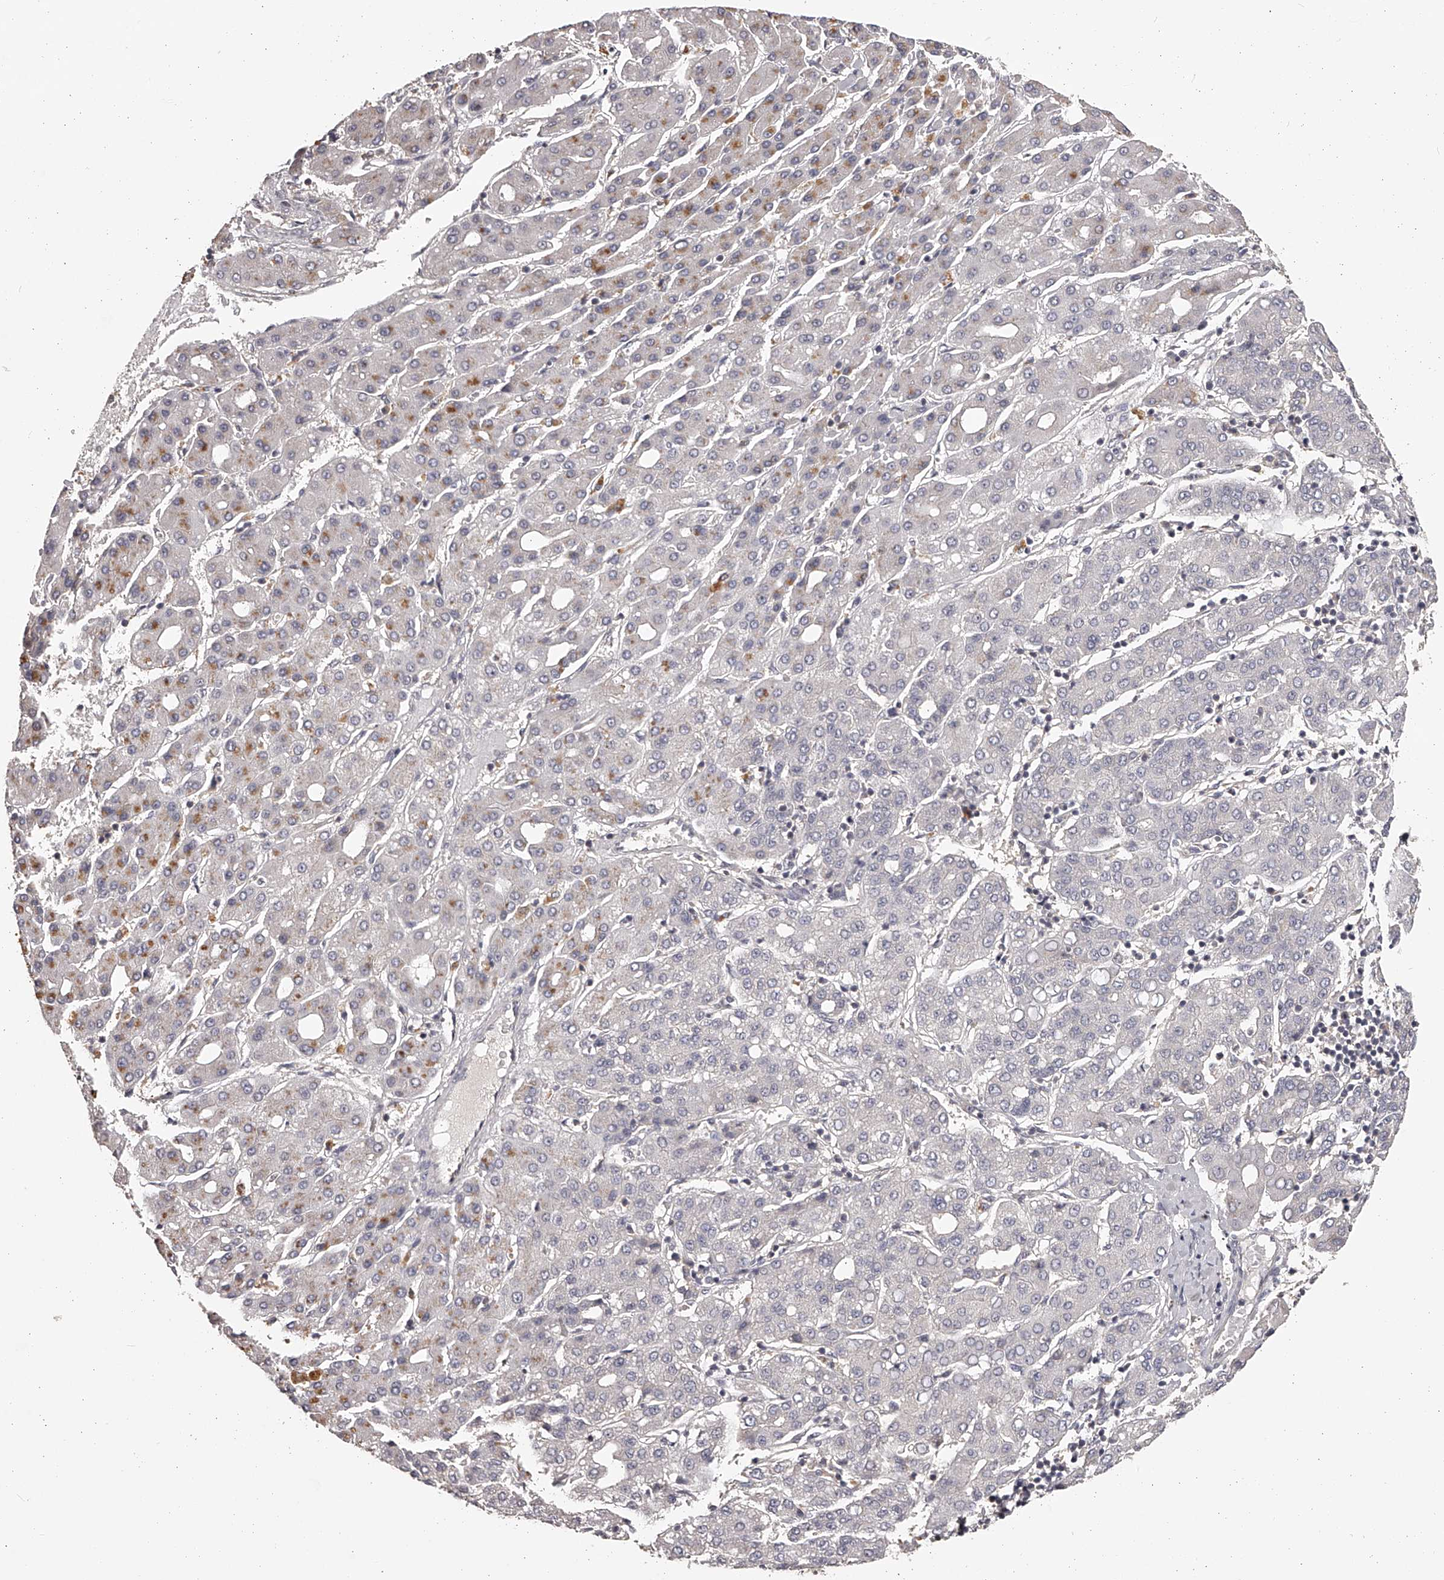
{"staining": {"intensity": "negative", "quantity": "none", "location": "none"}, "tissue": "liver cancer", "cell_type": "Tumor cells", "image_type": "cancer", "snomed": [{"axis": "morphology", "description": "Carcinoma, Hepatocellular, NOS"}, {"axis": "topography", "description": "Liver"}], "caption": "Liver cancer (hepatocellular carcinoma) stained for a protein using immunohistochemistry displays no expression tumor cells.", "gene": "TNN", "patient": {"sex": "male", "age": 65}}